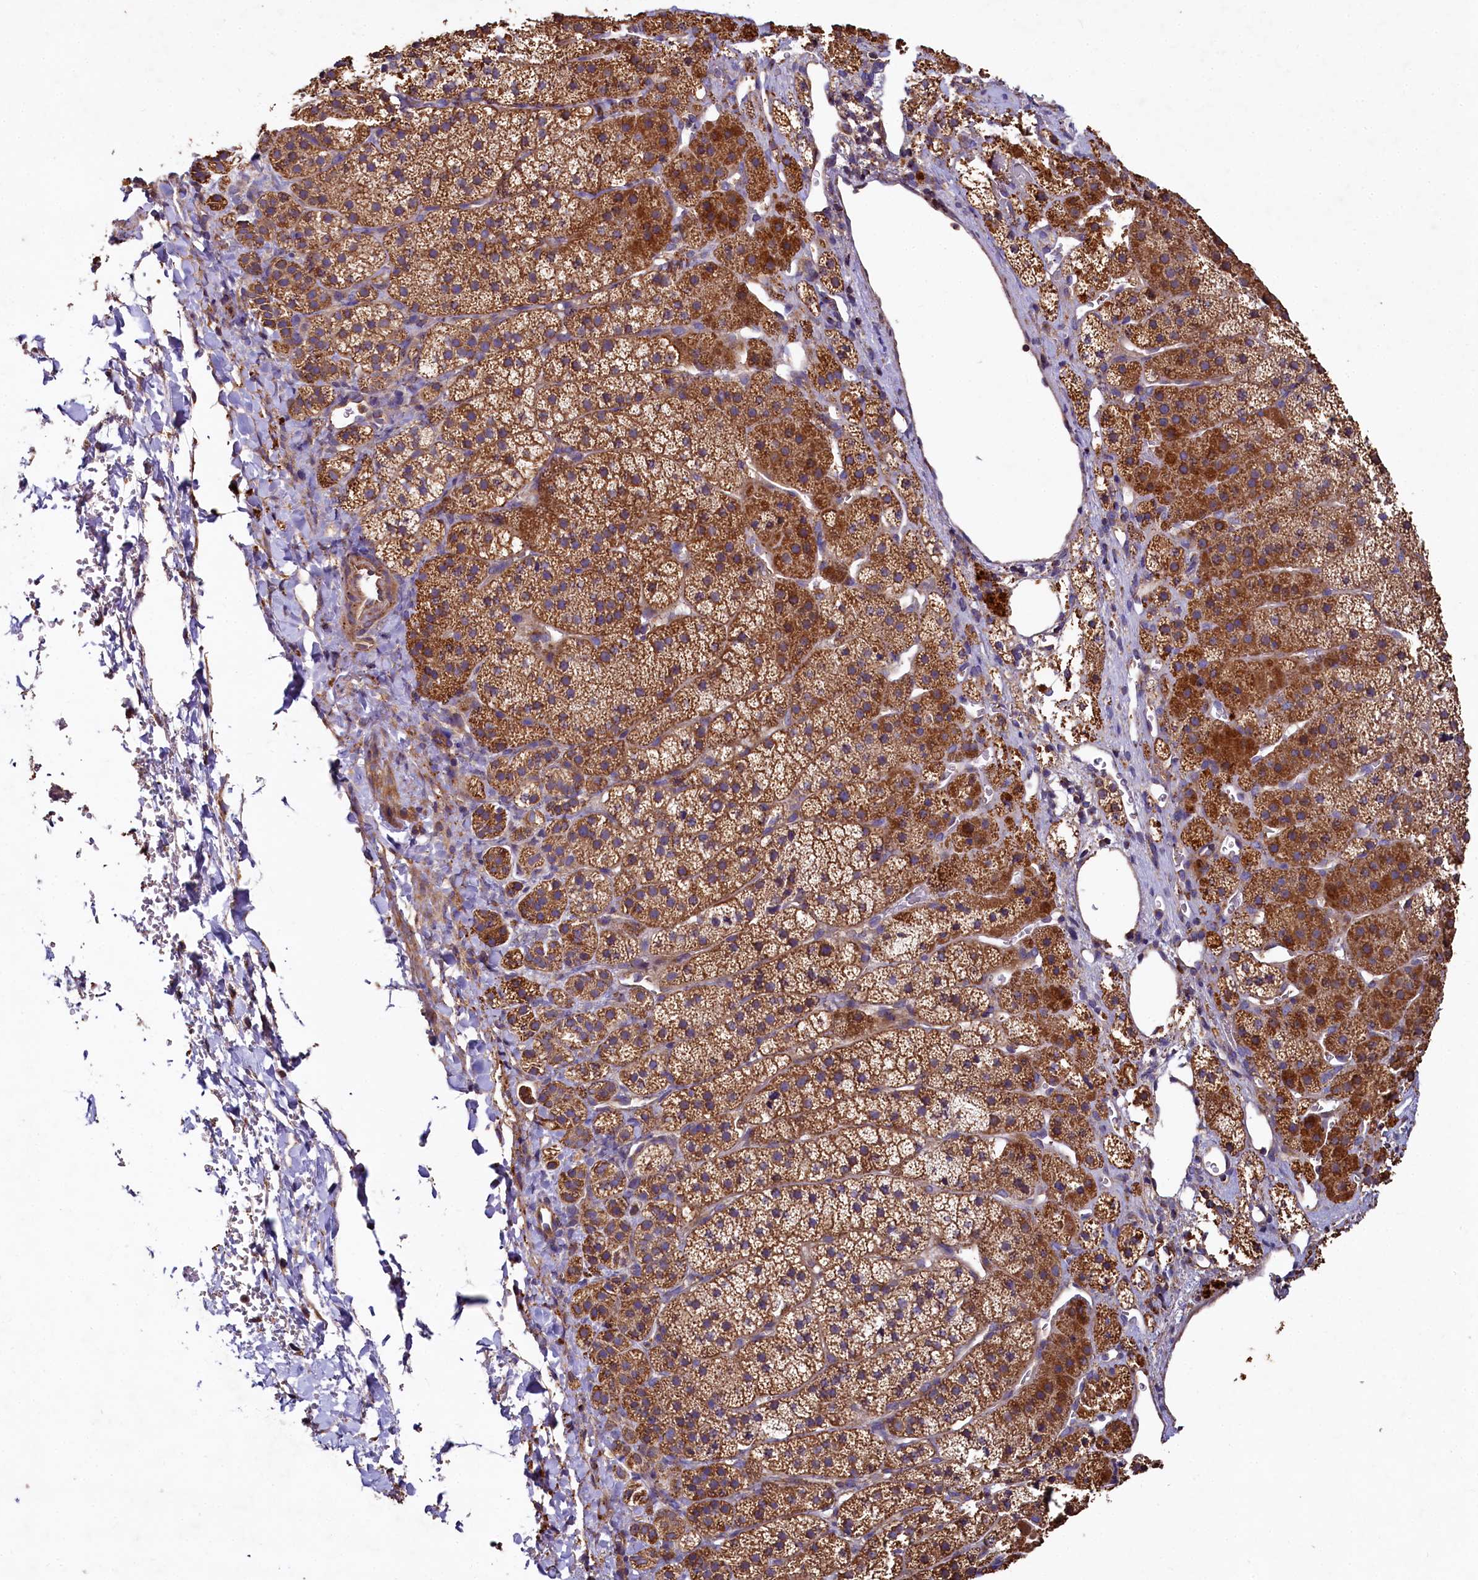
{"staining": {"intensity": "strong", "quantity": ">75%", "location": "cytoplasmic/membranous"}, "tissue": "adrenal gland", "cell_type": "Glandular cells", "image_type": "normal", "snomed": [{"axis": "morphology", "description": "Normal tissue, NOS"}, {"axis": "topography", "description": "Adrenal gland"}], "caption": "Benign adrenal gland was stained to show a protein in brown. There is high levels of strong cytoplasmic/membranous positivity in approximately >75% of glandular cells.", "gene": "SPRYD3", "patient": {"sex": "female", "age": 44}}